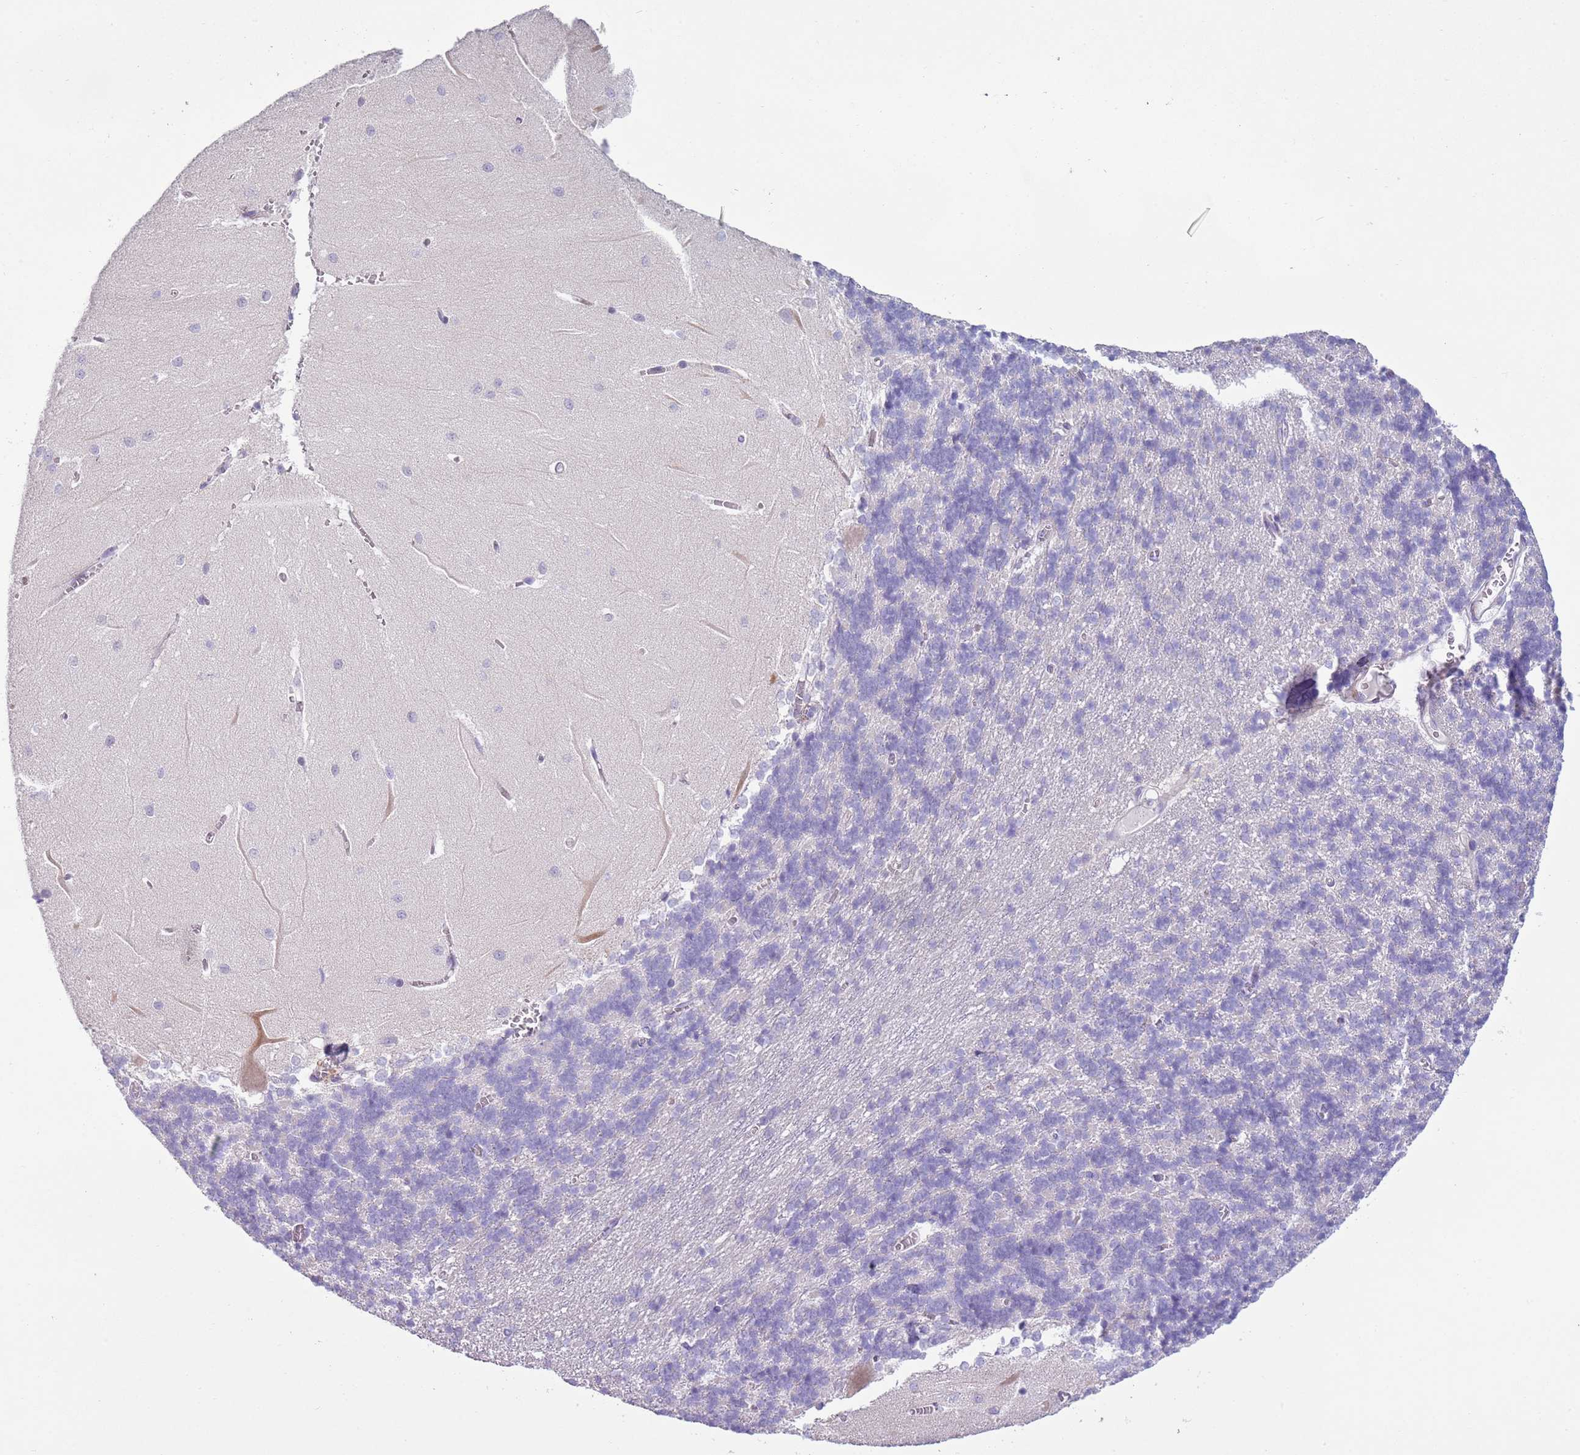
{"staining": {"intensity": "negative", "quantity": "none", "location": "none"}, "tissue": "cerebellum", "cell_type": "Cells in granular layer", "image_type": "normal", "snomed": [{"axis": "morphology", "description": "Normal tissue, NOS"}, {"axis": "topography", "description": "Cerebellum"}], "caption": "This is an immunohistochemistry micrograph of normal cerebellum. There is no staining in cells in granular layer.", "gene": "ZNF239", "patient": {"sex": "male", "age": 37}}